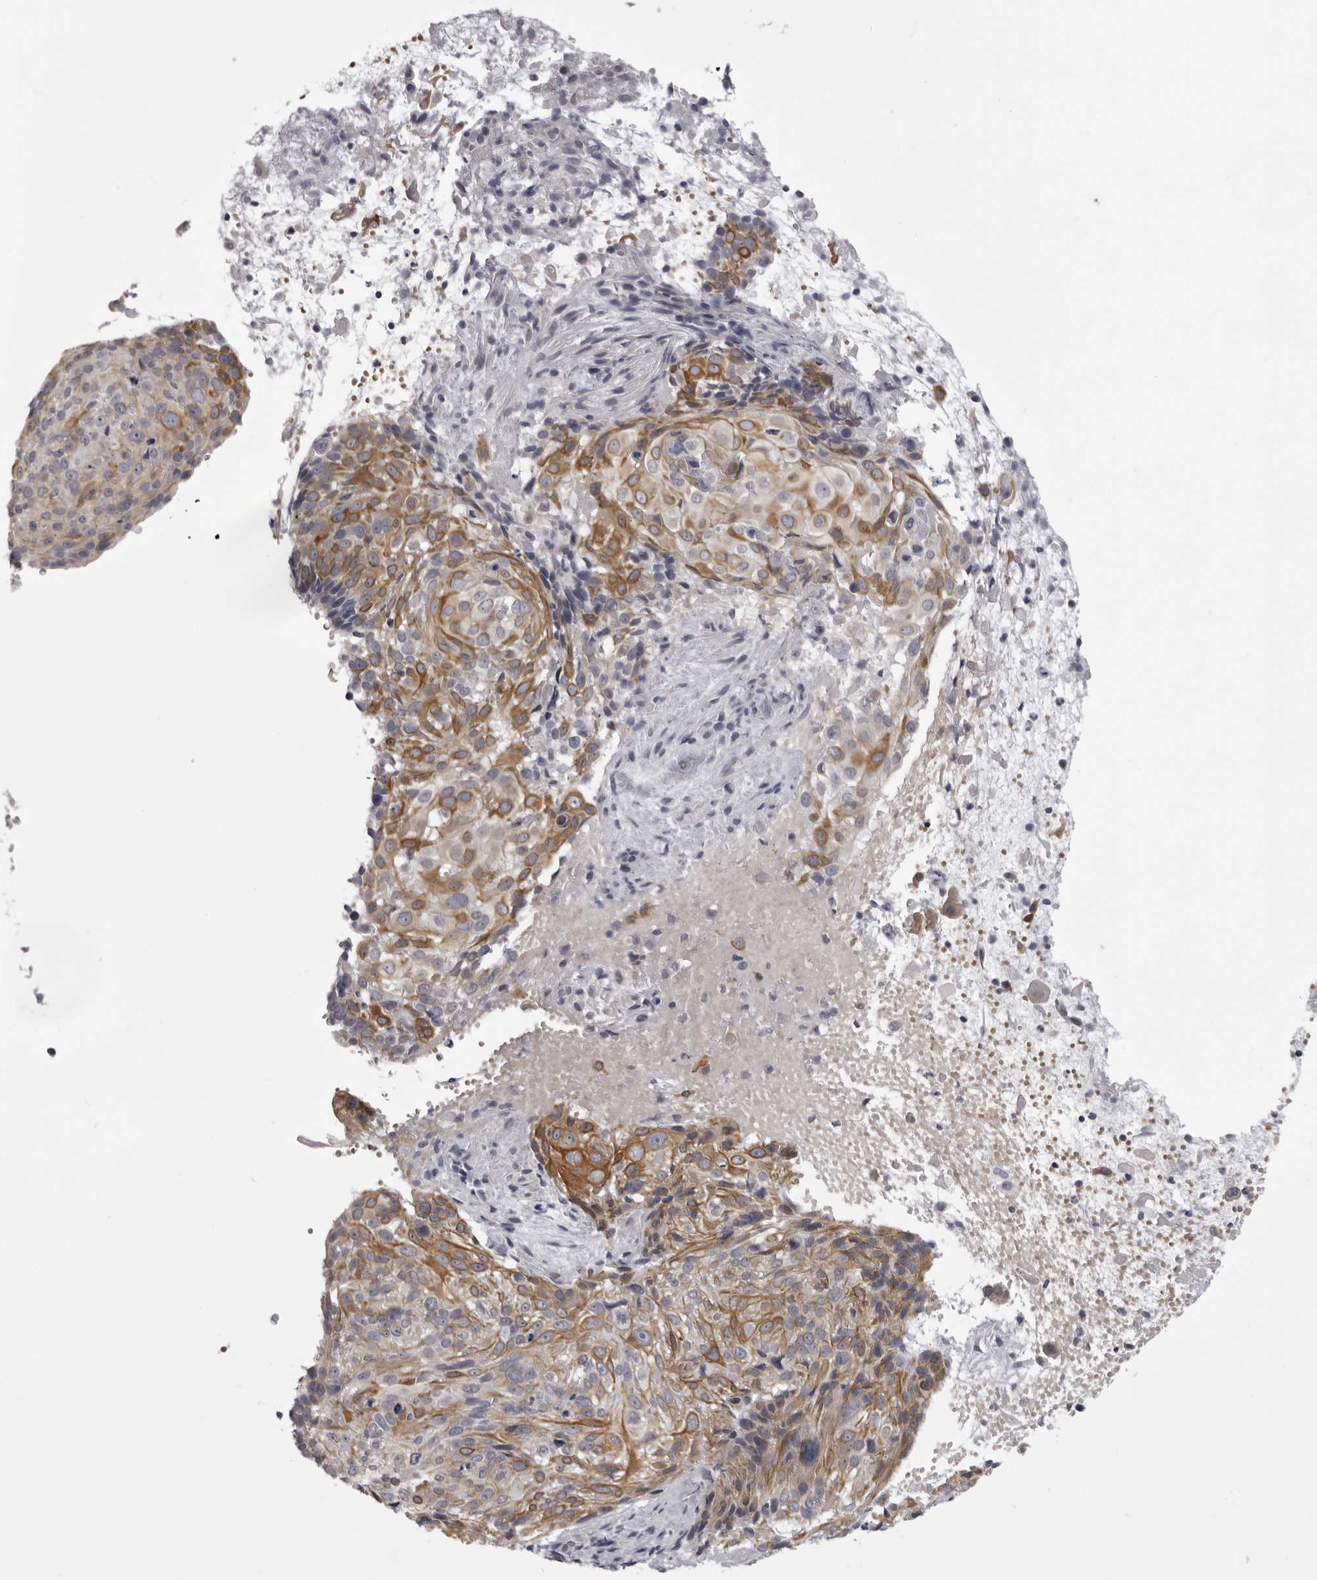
{"staining": {"intensity": "moderate", "quantity": ">75%", "location": "cytoplasmic/membranous"}, "tissue": "cervical cancer", "cell_type": "Tumor cells", "image_type": "cancer", "snomed": [{"axis": "morphology", "description": "Squamous cell carcinoma, NOS"}, {"axis": "topography", "description": "Cervix"}], "caption": "Moderate cytoplasmic/membranous positivity for a protein is present in approximately >75% of tumor cells of cervical cancer using immunohistochemistry.", "gene": "EPHA10", "patient": {"sex": "female", "age": 74}}